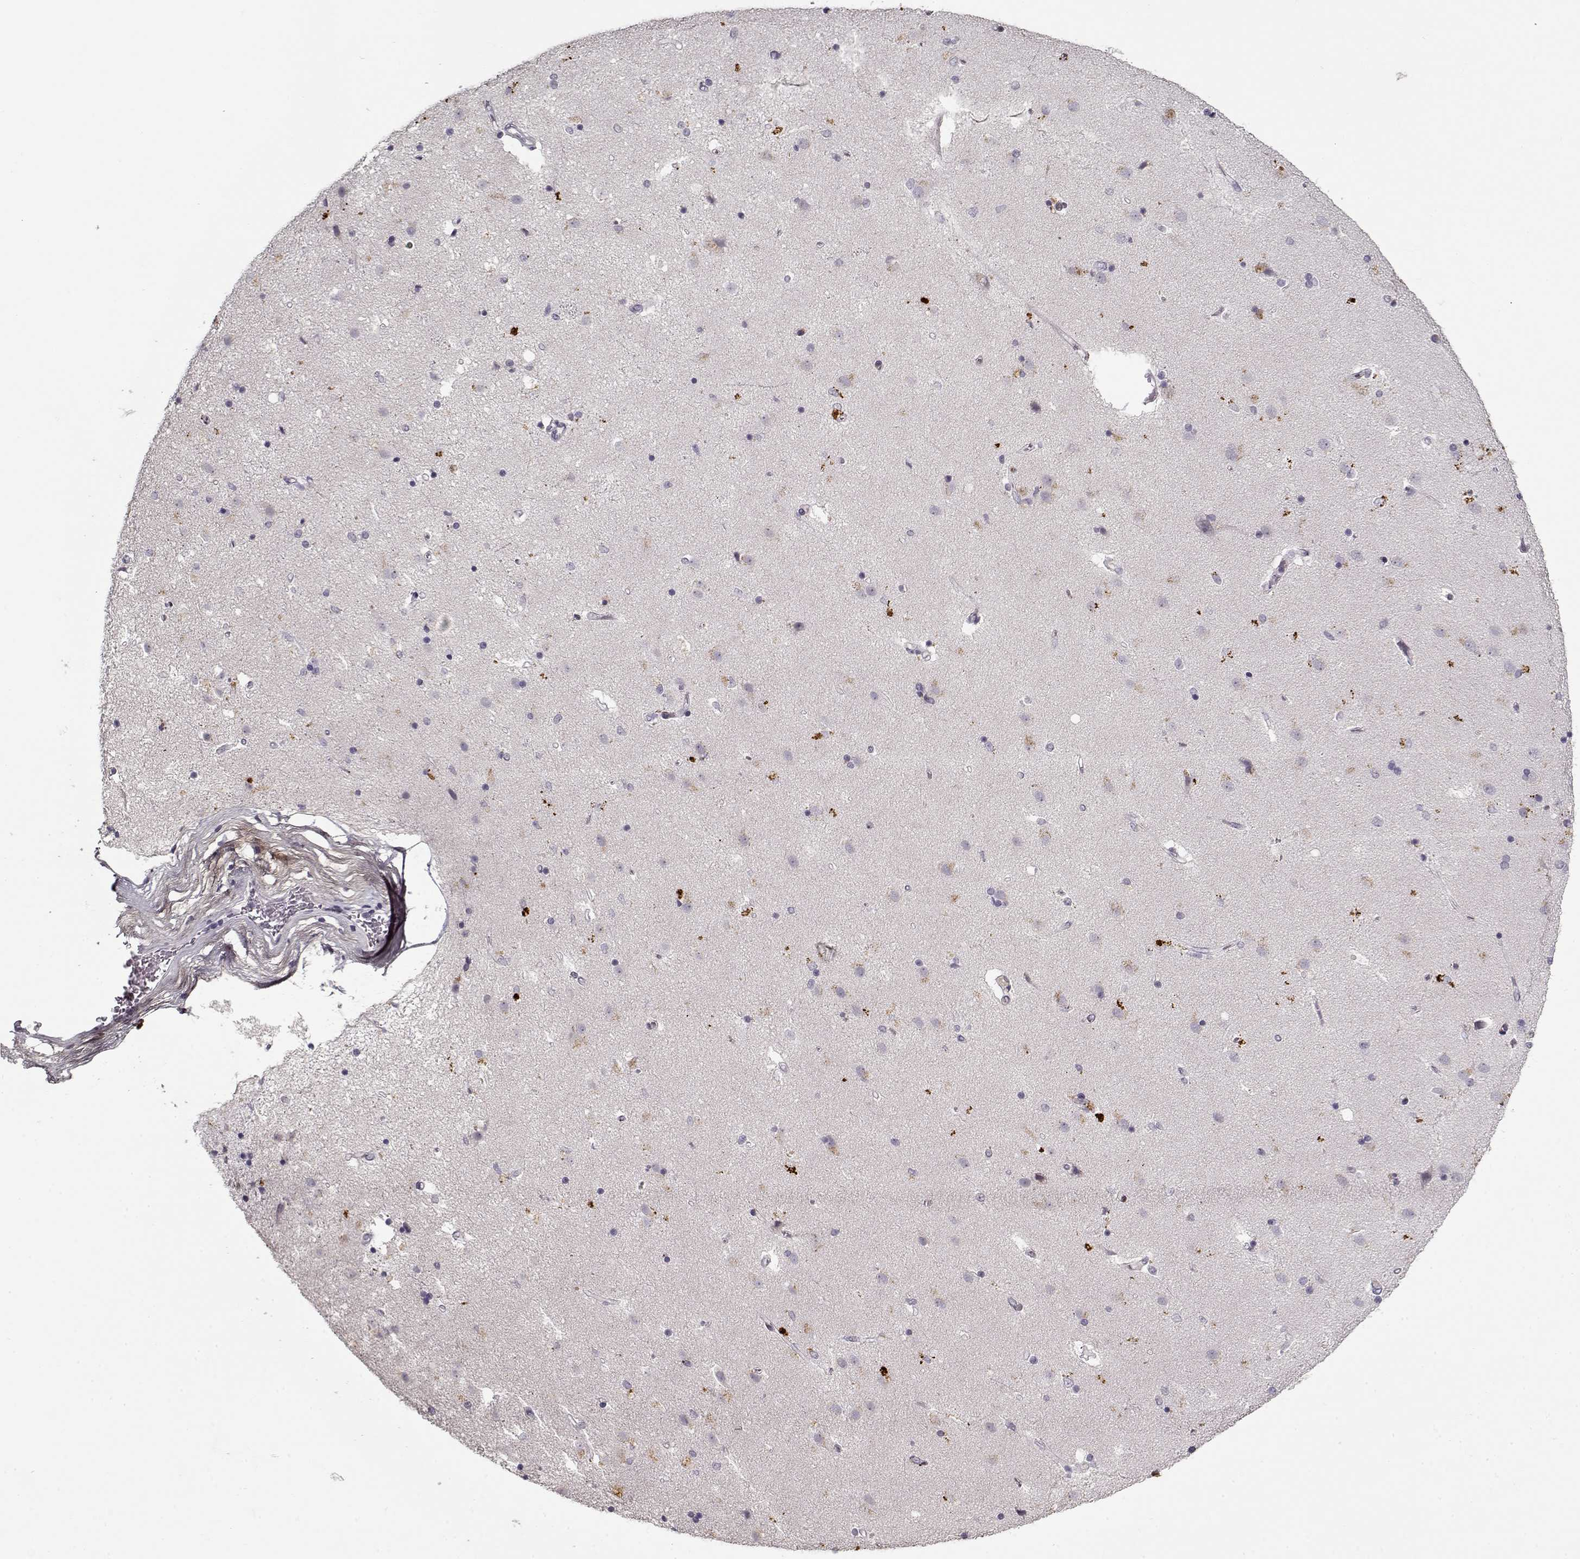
{"staining": {"intensity": "negative", "quantity": "none", "location": "none"}, "tissue": "caudate", "cell_type": "Glial cells", "image_type": "normal", "snomed": [{"axis": "morphology", "description": "Normal tissue, NOS"}, {"axis": "topography", "description": "Lateral ventricle wall"}], "caption": "High magnification brightfield microscopy of benign caudate stained with DAB (brown) and counterstained with hematoxylin (blue): glial cells show no significant expression.", "gene": "LUM", "patient": {"sex": "female", "age": 71}}